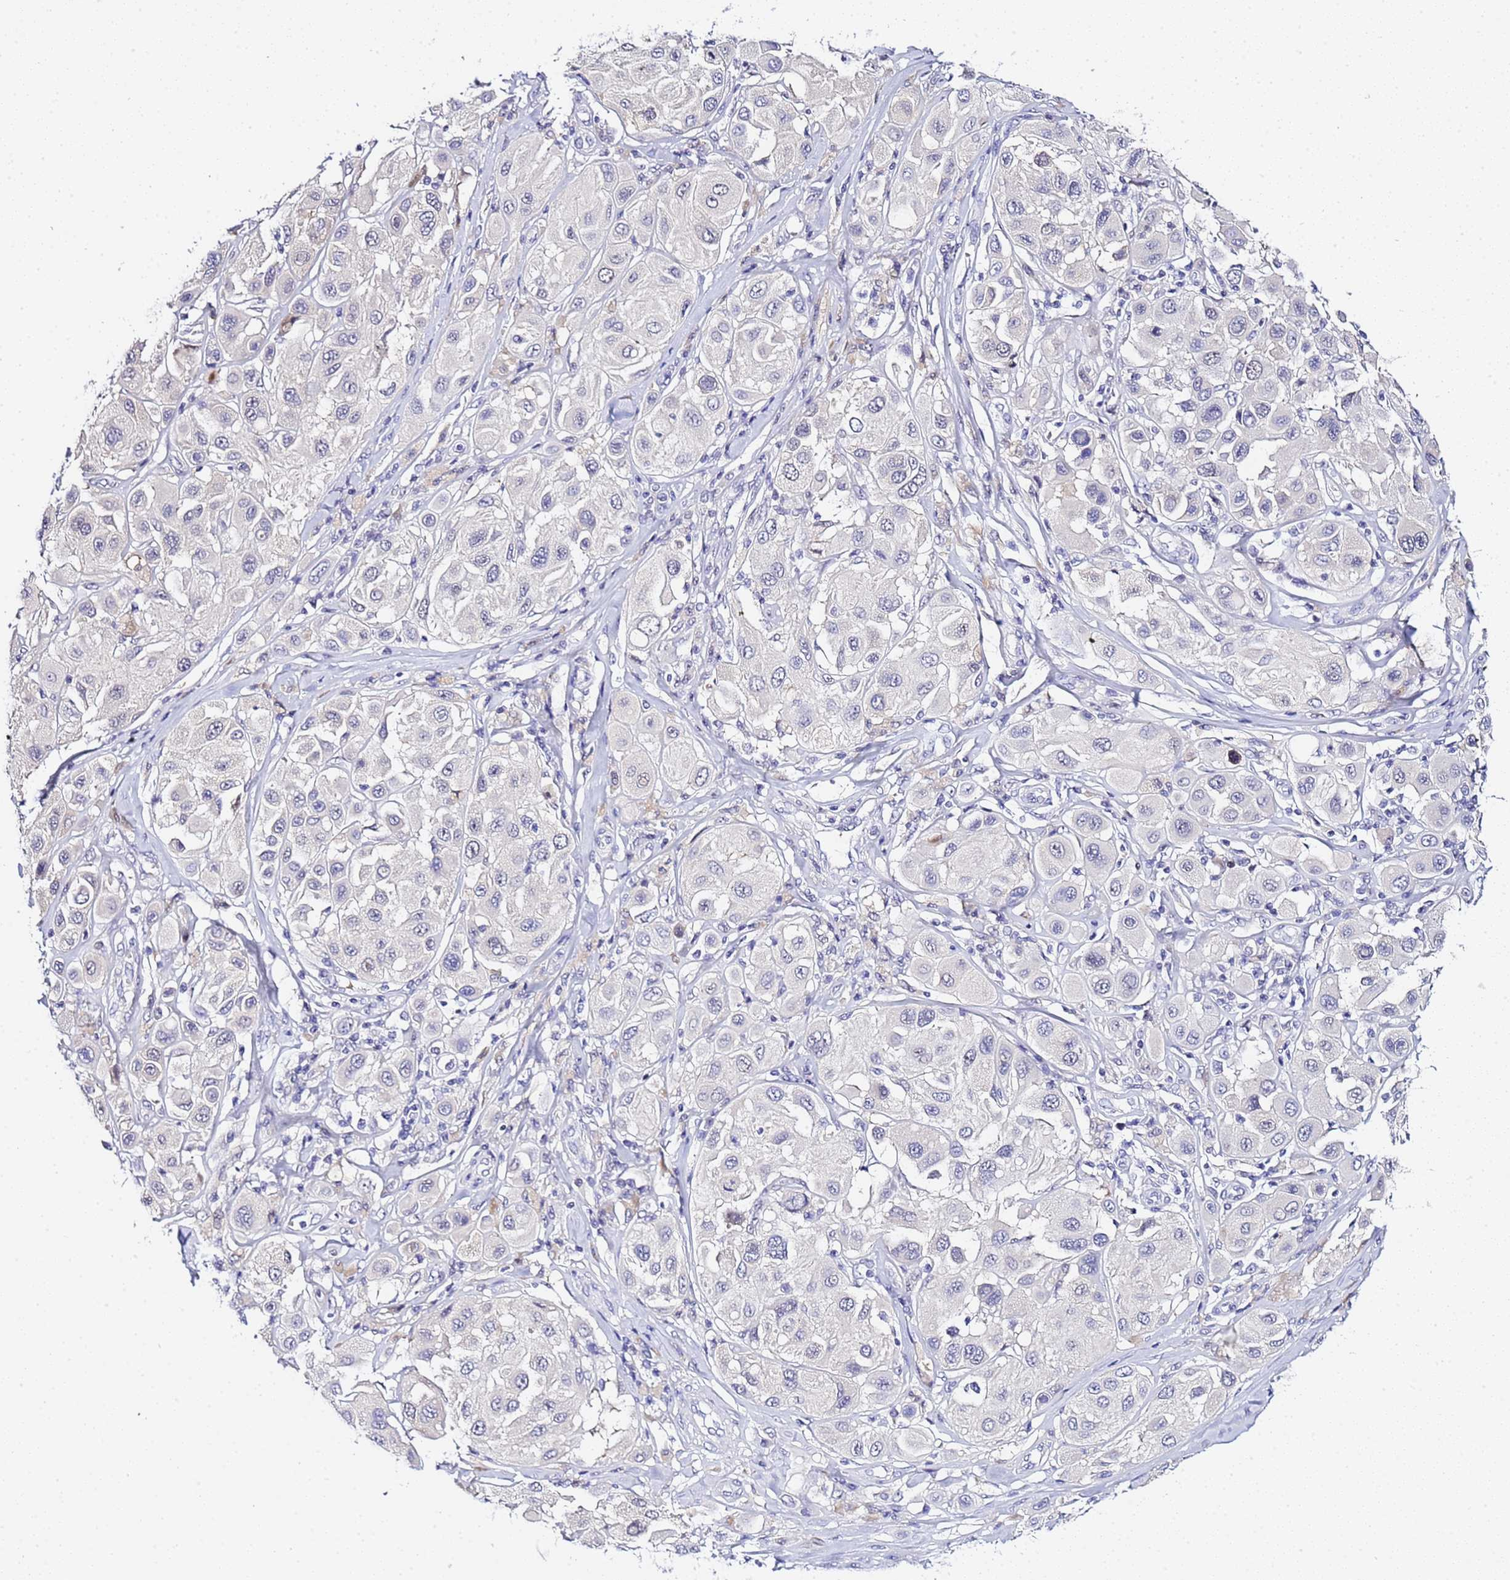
{"staining": {"intensity": "negative", "quantity": "none", "location": "none"}, "tissue": "melanoma", "cell_type": "Tumor cells", "image_type": "cancer", "snomed": [{"axis": "morphology", "description": "Malignant melanoma, Metastatic site"}, {"axis": "topography", "description": "Skin"}], "caption": "The micrograph reveals no staining of tumor cells in melanoma.", "gene": "ACTL6B", "patient": {"sex": "male", "age": 41}}